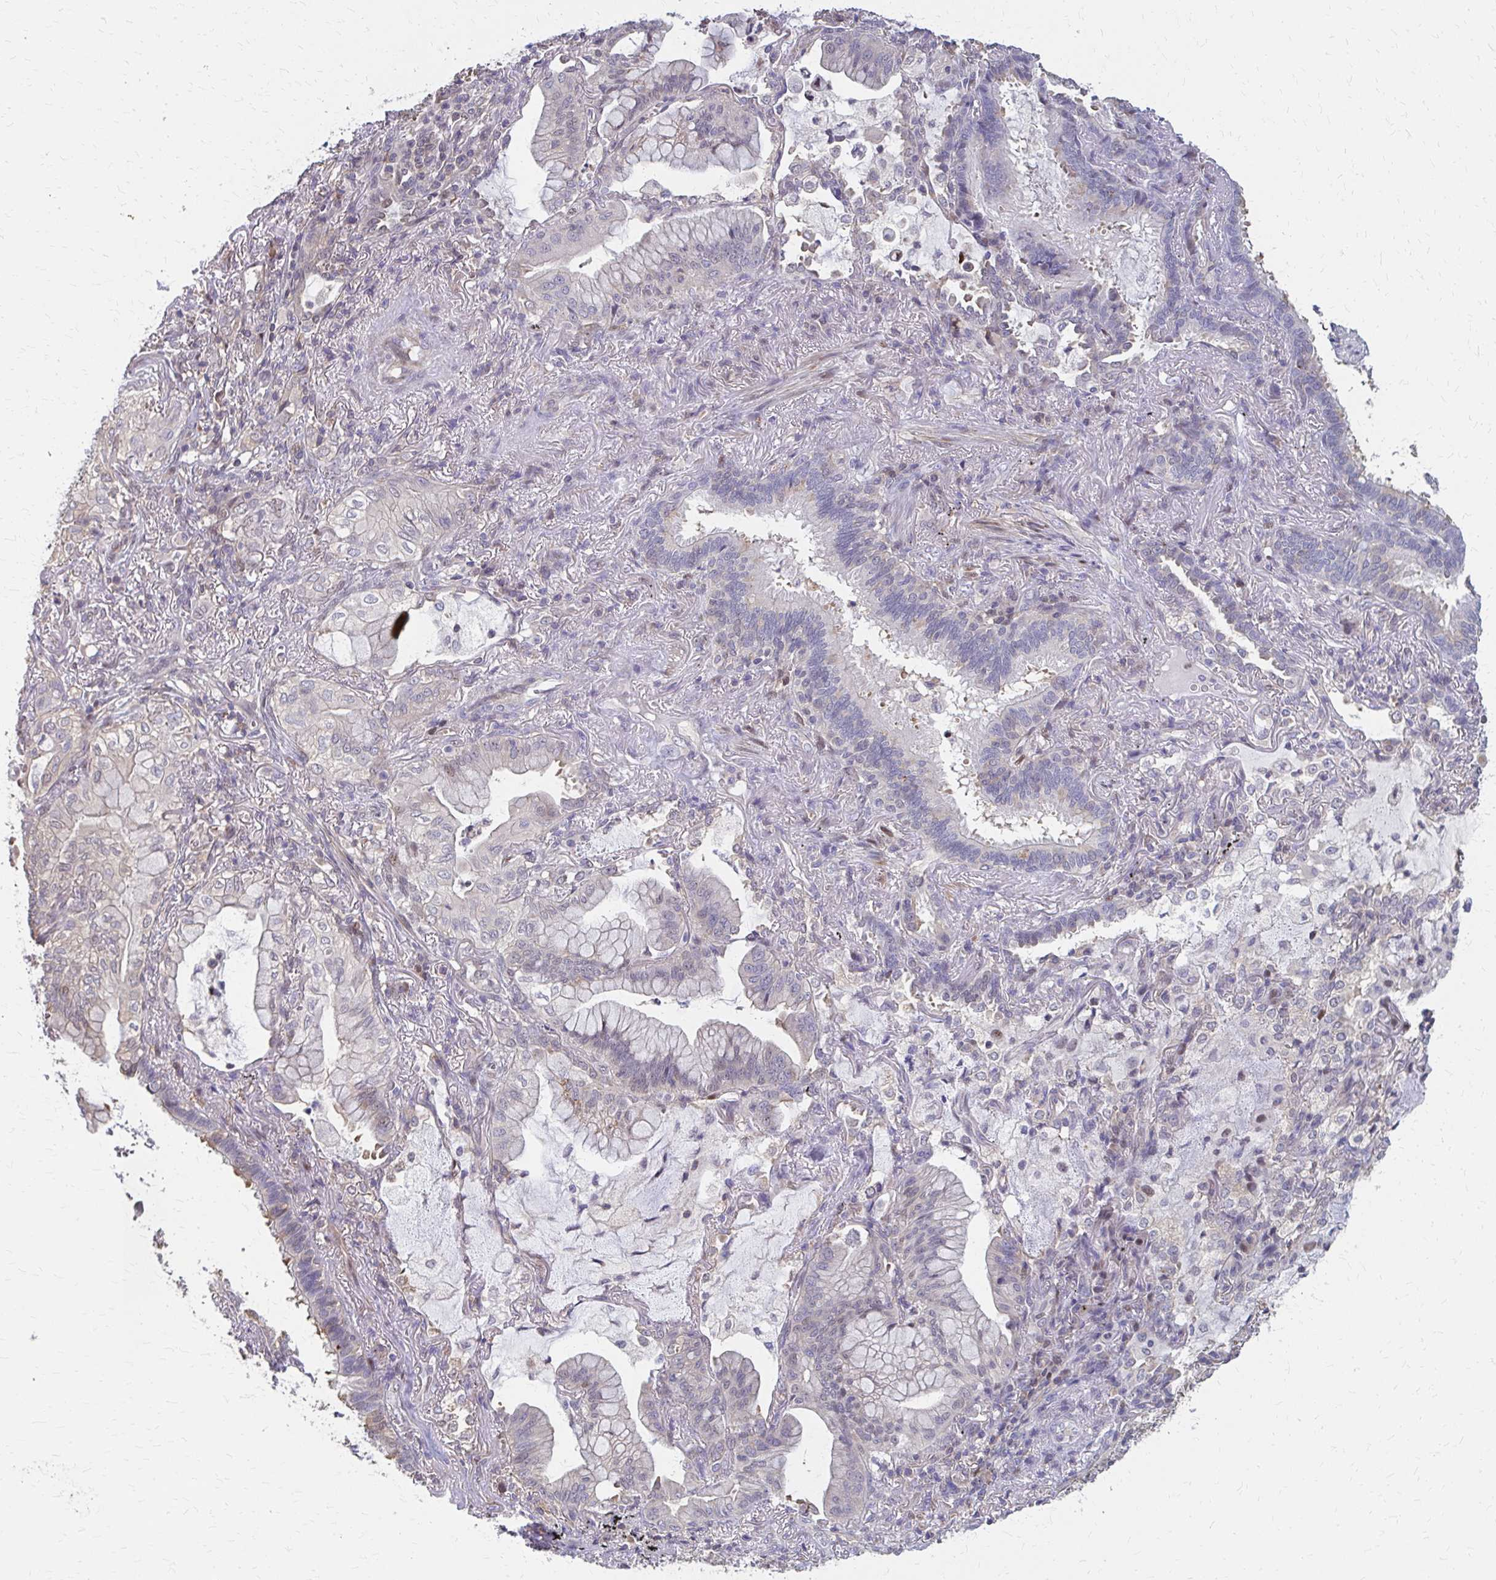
{"staining": {"intensity": "negative", "quantity": "none", "location": "none"}, "tissue": "lung cancer", "cell_type": "Tumor cells", "image_type": "cancer", "snomed": [{"axis": "morphology", "description": "Adenocarcinoma, NOS"}, {"axis": "topography", "description": "Lung"}], "caption": "DAB immunohistochemical staining of adenocarcinoma (lung) demonstrates no significant staining in tumor cells.", "gene": "IFI44L", "patient": {"sex": "male", "age": 77}}